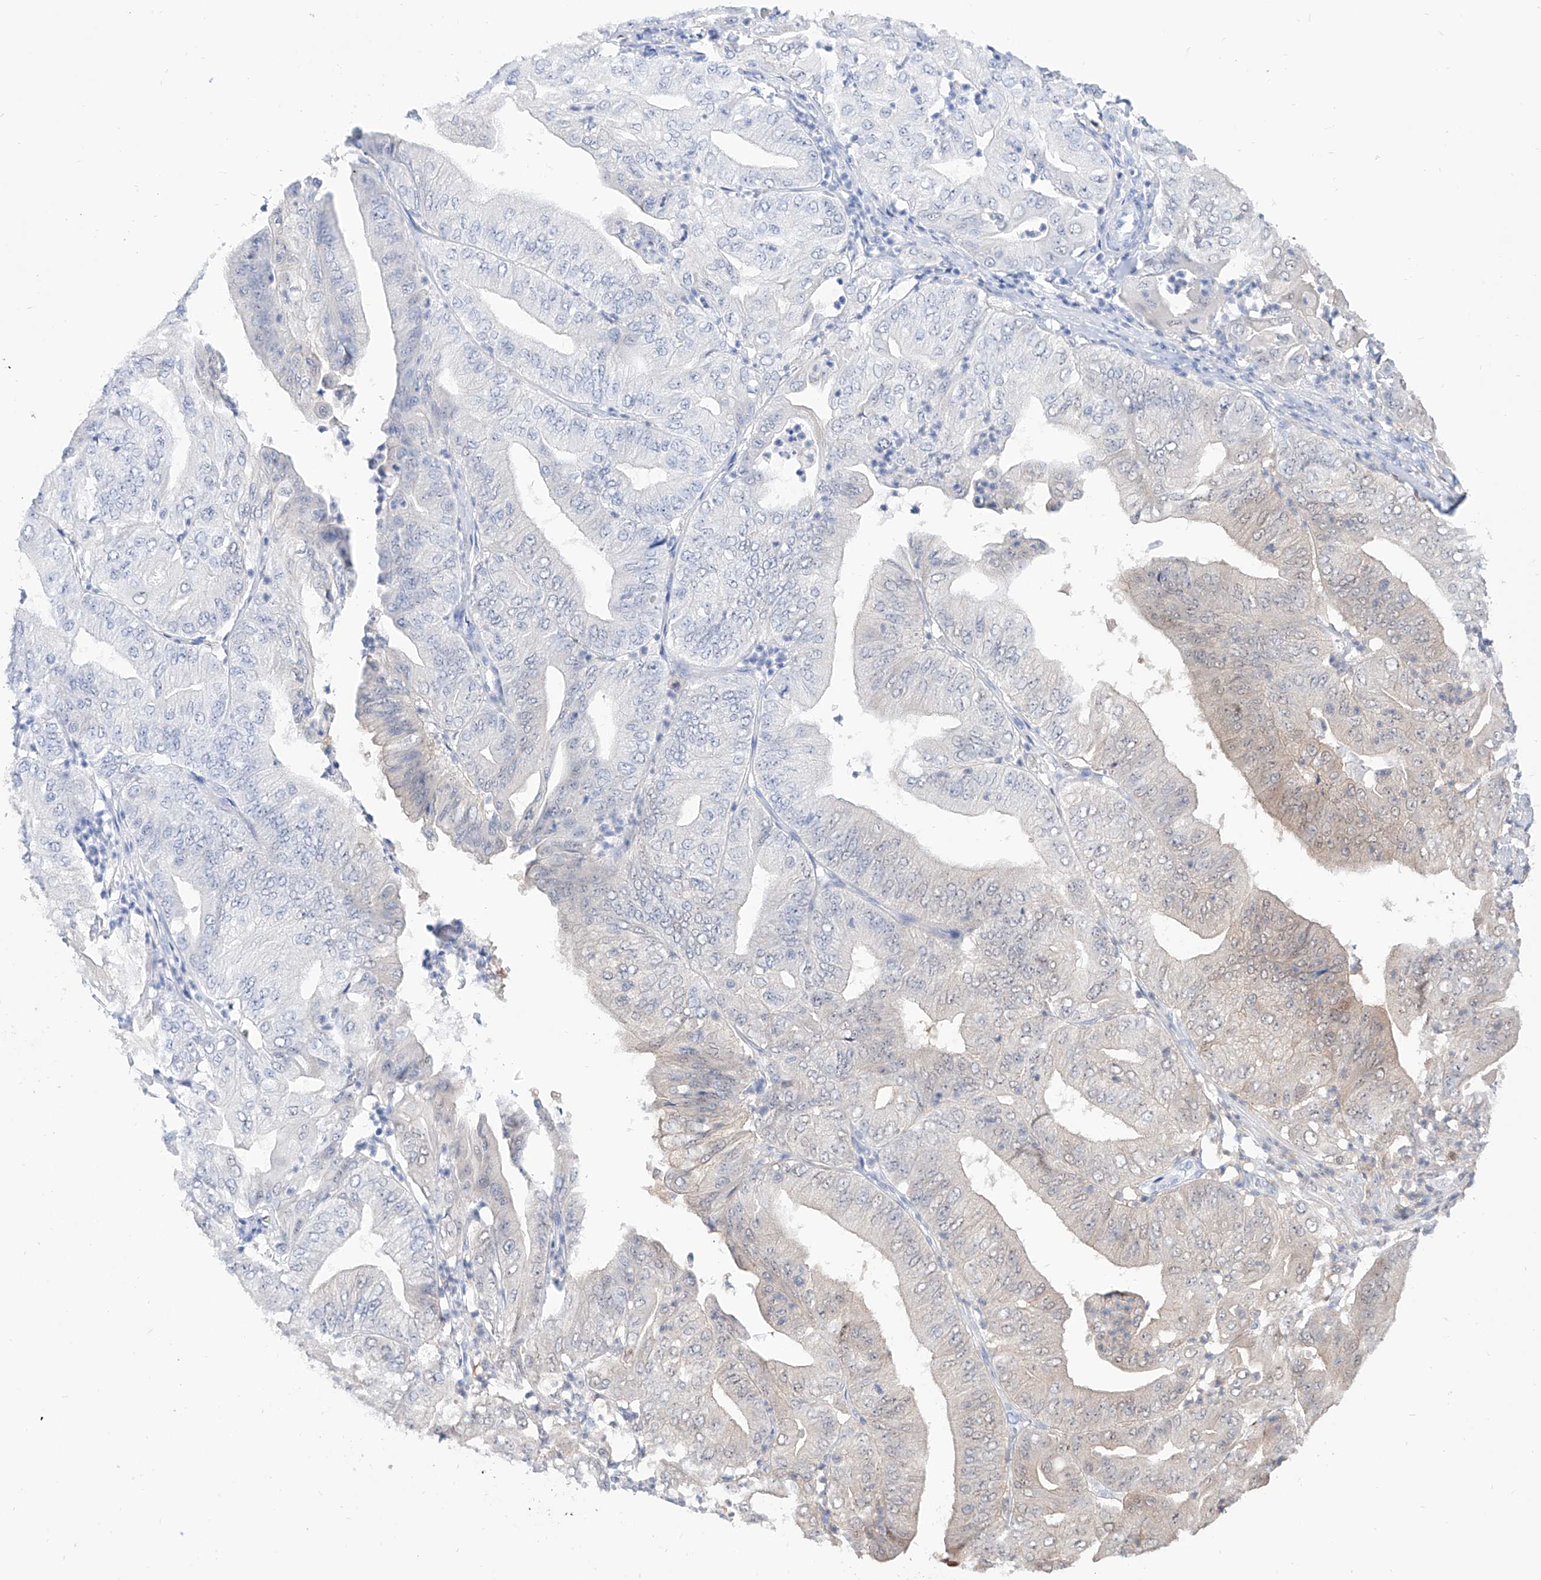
{"staining": {"intensity": "moderate", "quantity": "<25%", "location": "cytoplasmic/membranous"}, "tissue": "pancreatic cancer", "cell_type": "Tumor cells", "image_type": "cancer", "snomed": [{"axis": "morphology", "description": "Adenocarcinoma, NOS"}, {"axis": "topography", "description": "Pancreas"}], "caption": "This photomicrograph exhibits pancreatic cancer stained with immunohistochemistry to label a protein in brown. The cytoplasmic/membranous of tumor cells show moderate positivity for the protein. Nuclei are counter-stained blue.", "gene": "PDXK", "patient": {"sex": "female", "age": 77}}